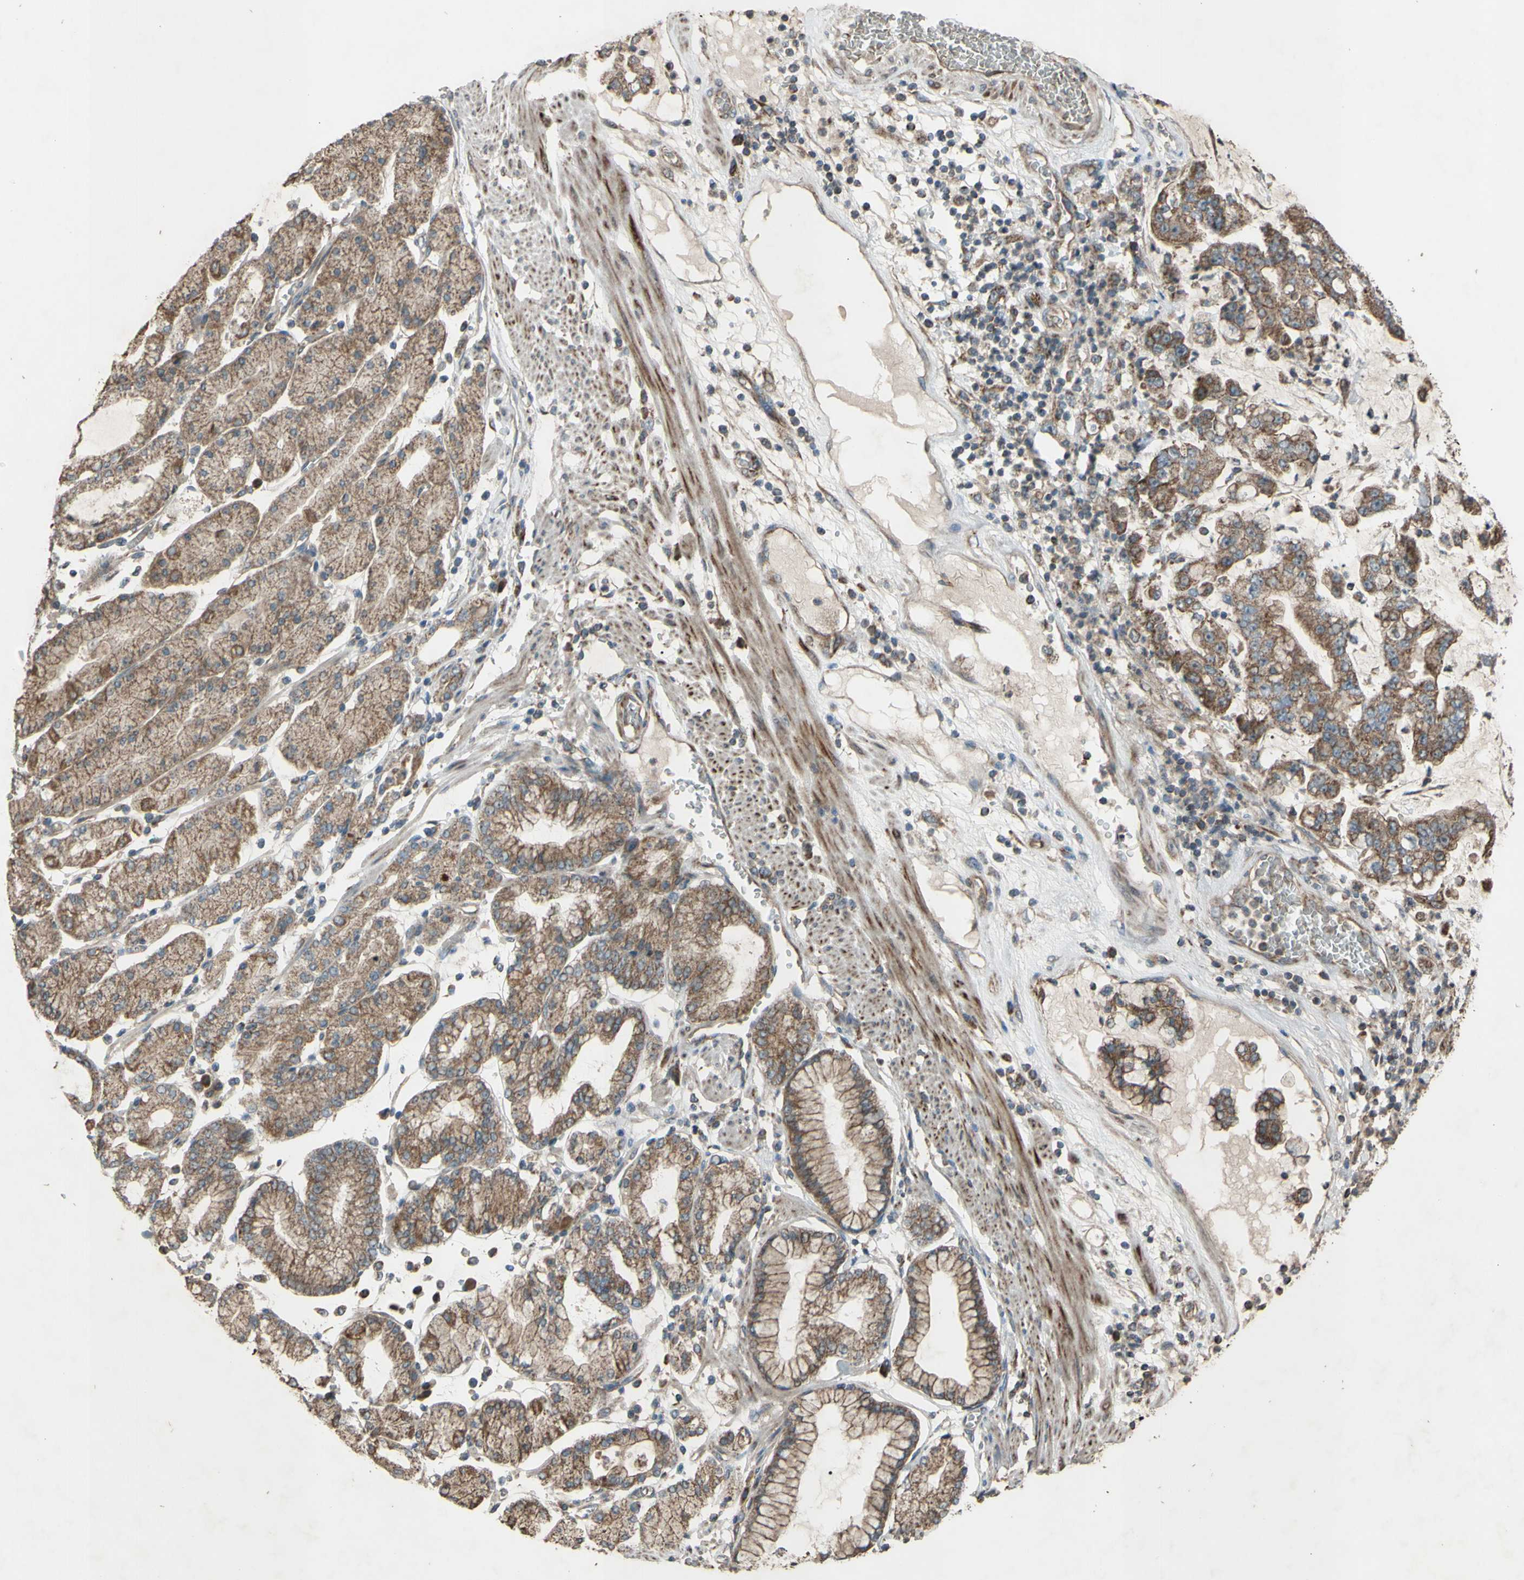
{"staining": {"intensity": "moderate", "quantity": ">75%", "location": "cytoplasmic/membranous"}, "tissue": "stomach cancer", "cell_type": "Tumor cells", "image_type": "cancer", "snomed": [{"axis": "morphology", "description": "Normal tissue, NOS"}, {"axis": "morphology", "description": "Adenocarcinoma, NOS"}, {"axis": "topography", "description": "Stomach, upper"}, {"axis": "topography", "description": "Stomach"}], "caption": "High-magnification brightfield microscopy of stomach adenocarcinoma stained with DAB (brown) and counterstained with hematoxylin (blue). tumor cells exhibit moderate cytoplasmic/membranous expression is appreciated in approximately>75% of cells.", "gene": "ACOT8", "patient": {"sex": "male", "age": 76}}